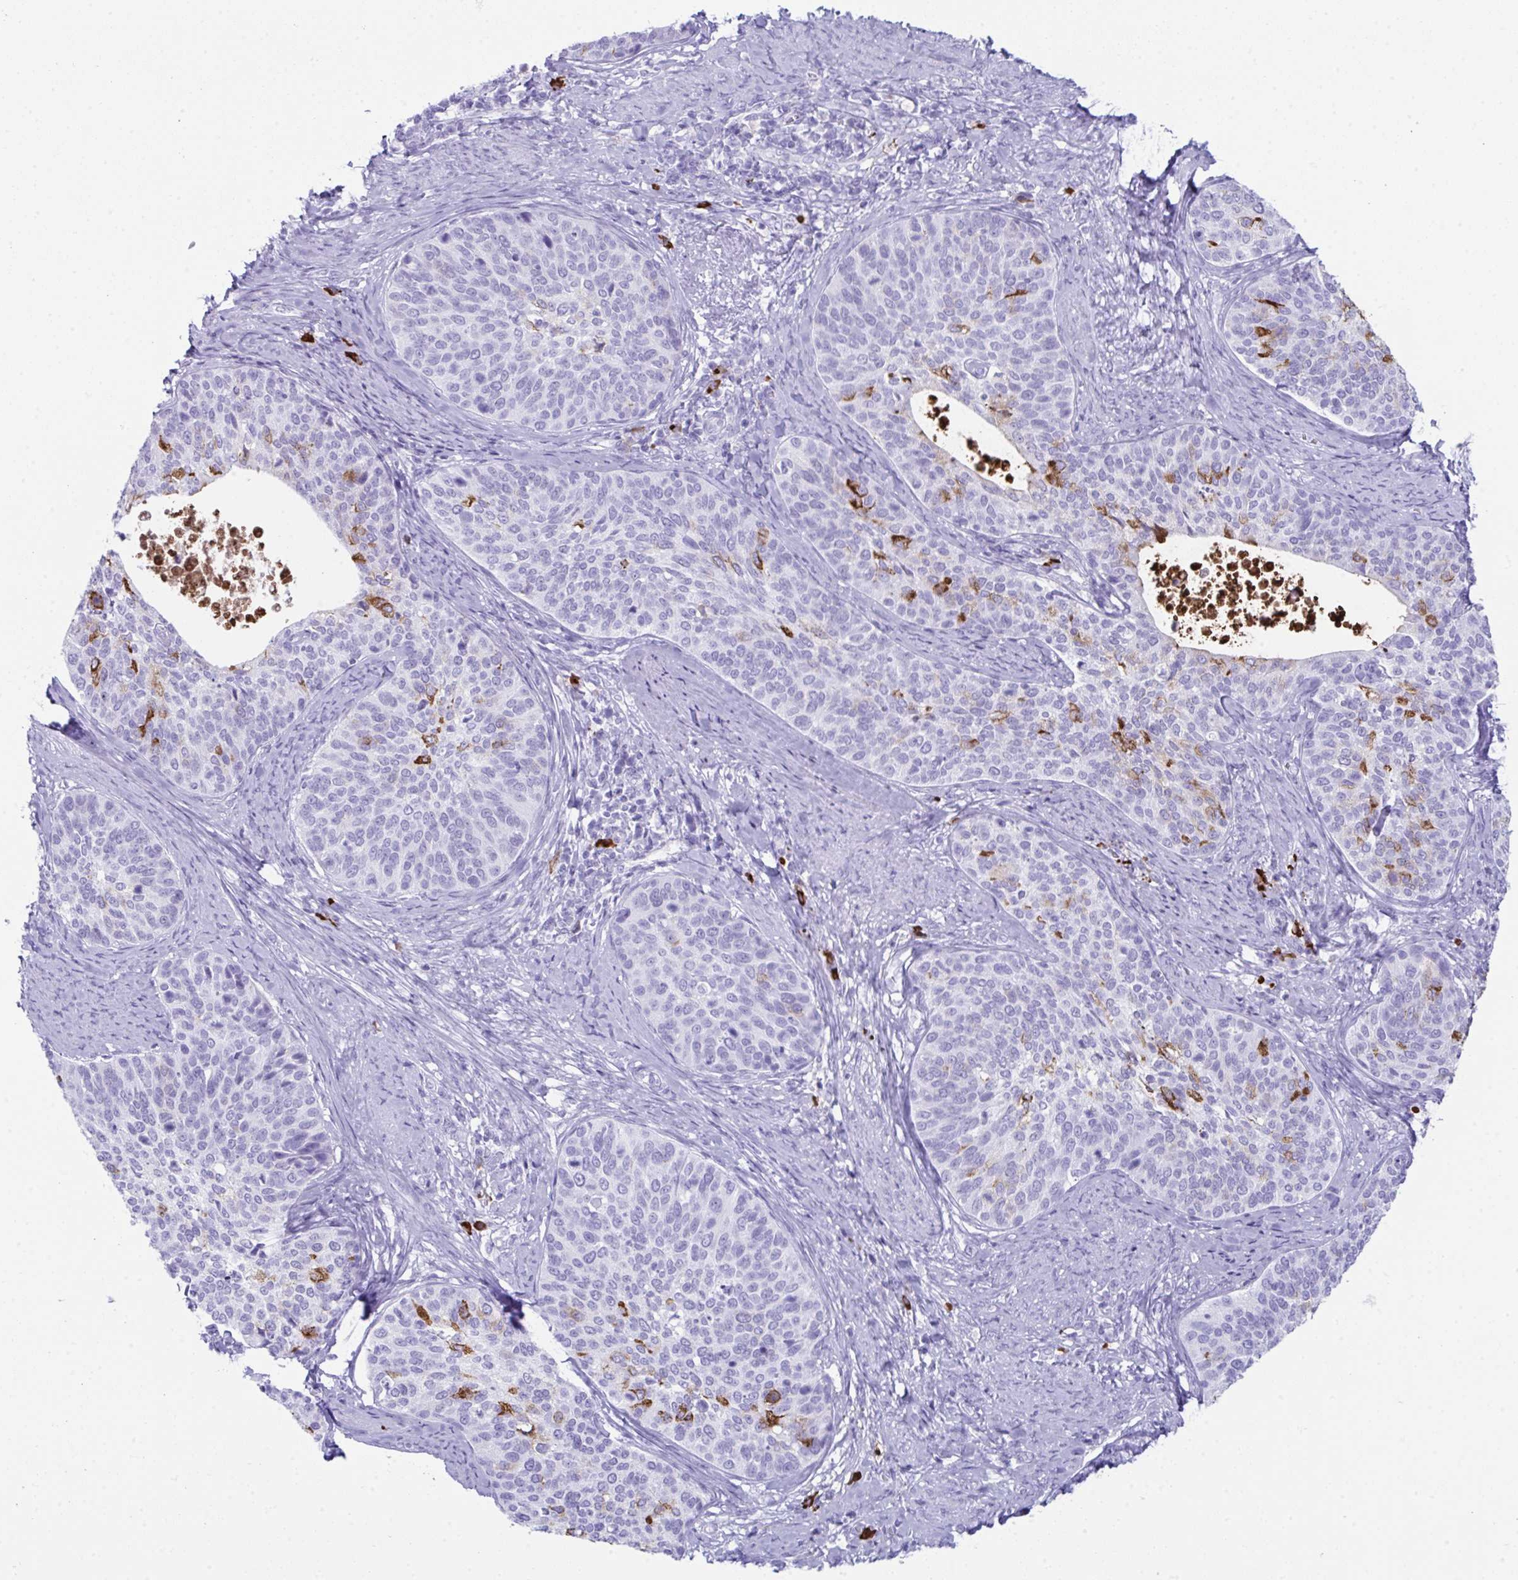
{"staining": {"intensity": "strong", "quantity": "<25%", "location": "cytoplasmic/membranous"}, "tissue": "cervical cancer", "cell_type": "Tumor cells", "image_type": "cancer", "snomed": [{"axis": "morphology", "description": "Squamous cell carcinoma, NOS"}, {"axis": "topography", "description": "Cervix"}], "caption": "Strong cytoplasmic/membranous protein expression is seen in approximately <25% of tumor cells in squamous cell carcinoma (cervical).", "gene": "JCHAIN", "patient": {"sex": "female", "age": 69}}